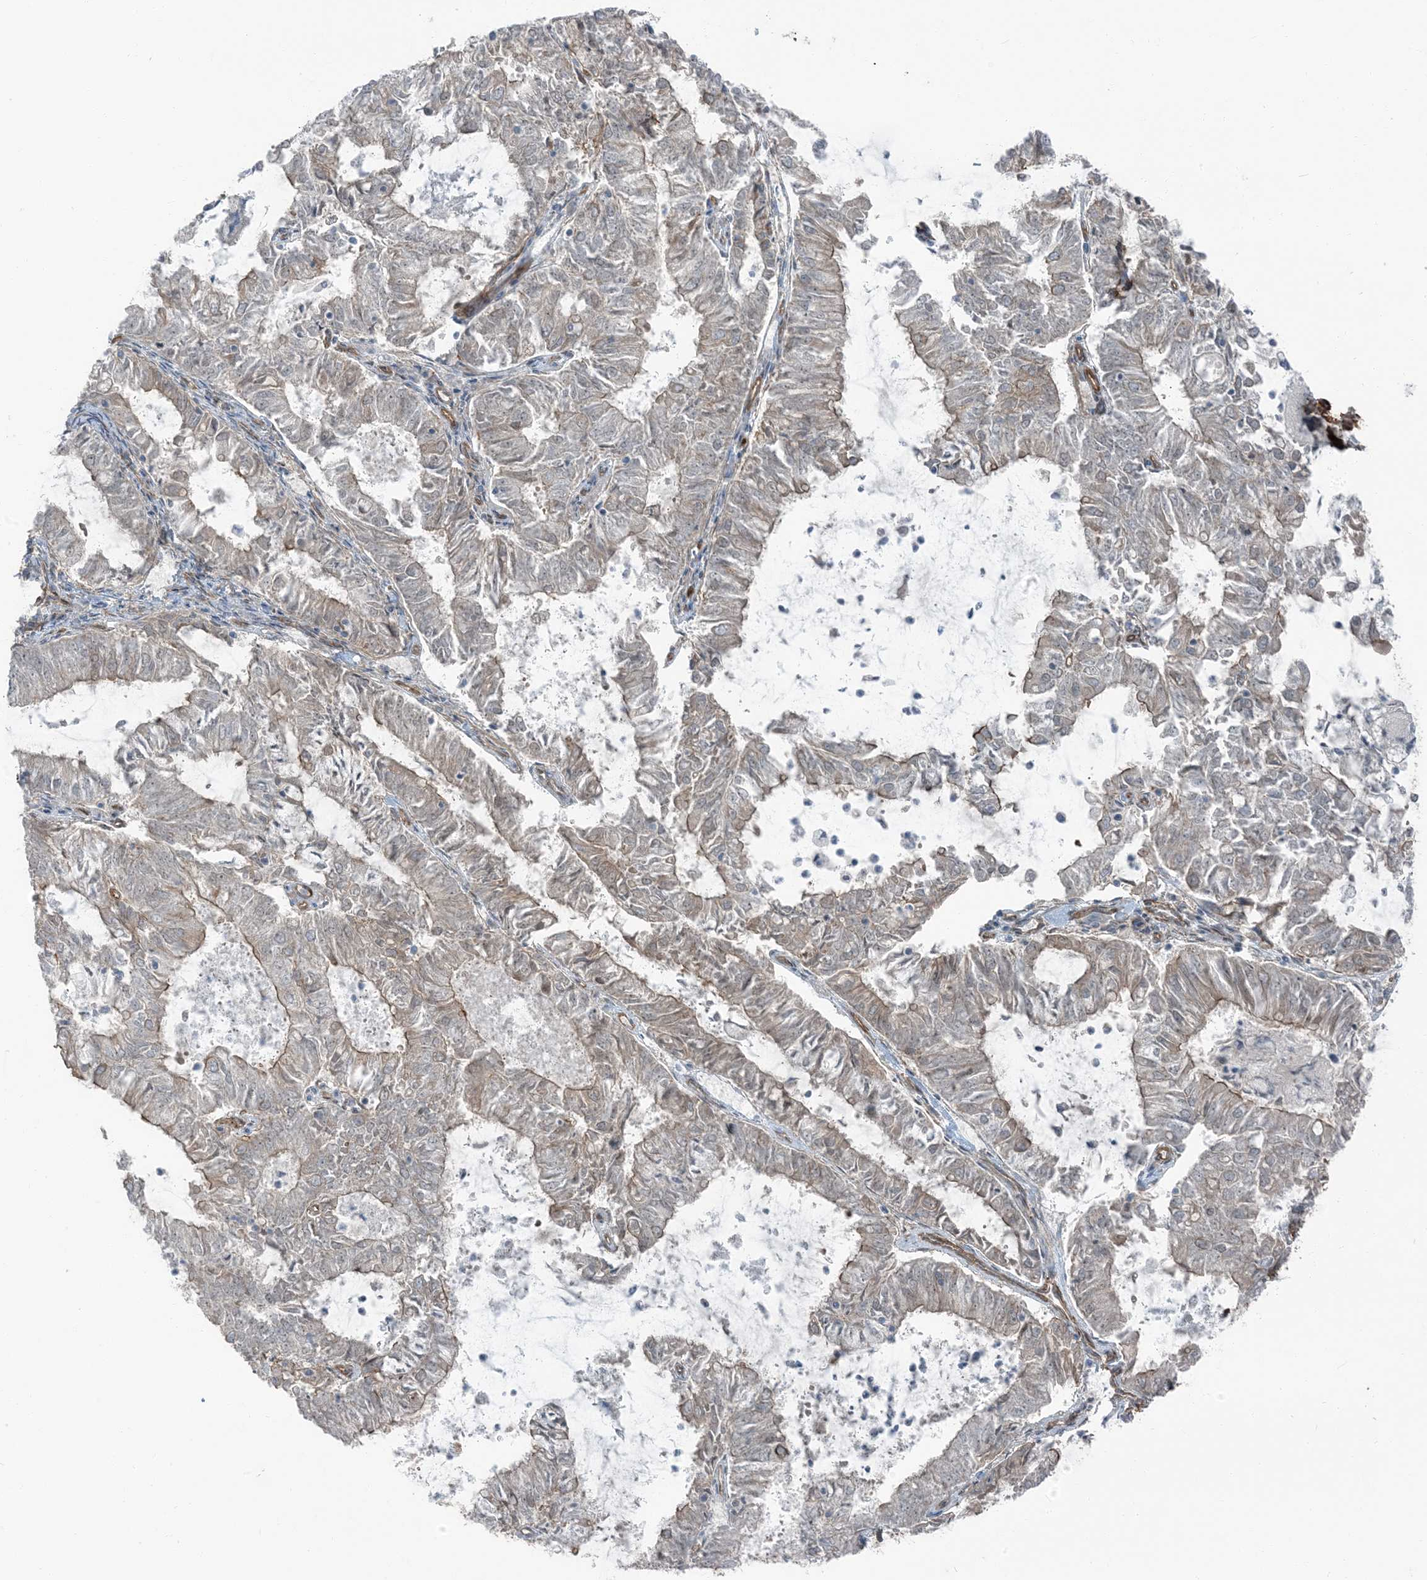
{"staining": {"intensity": "weak", "quantity": "<25%", "location": "cytoplasmic/membranous"}, "tissue": "endometrial cancer", "cell_type": "Tumor cells", "image_type": "cancer", "snomed": [{"axis": "morphology", "description": "Adenocarcinoma, NOS"}, {"axis": "topography", "description": "Endometrium"}], "caption": "Protein analysis of endometrial cancer (adenocarcinoma) demonstrates no significant expression in tumor cells.", "gene": "ZFP90", "patient": {"sex": "female", "age": 57}}